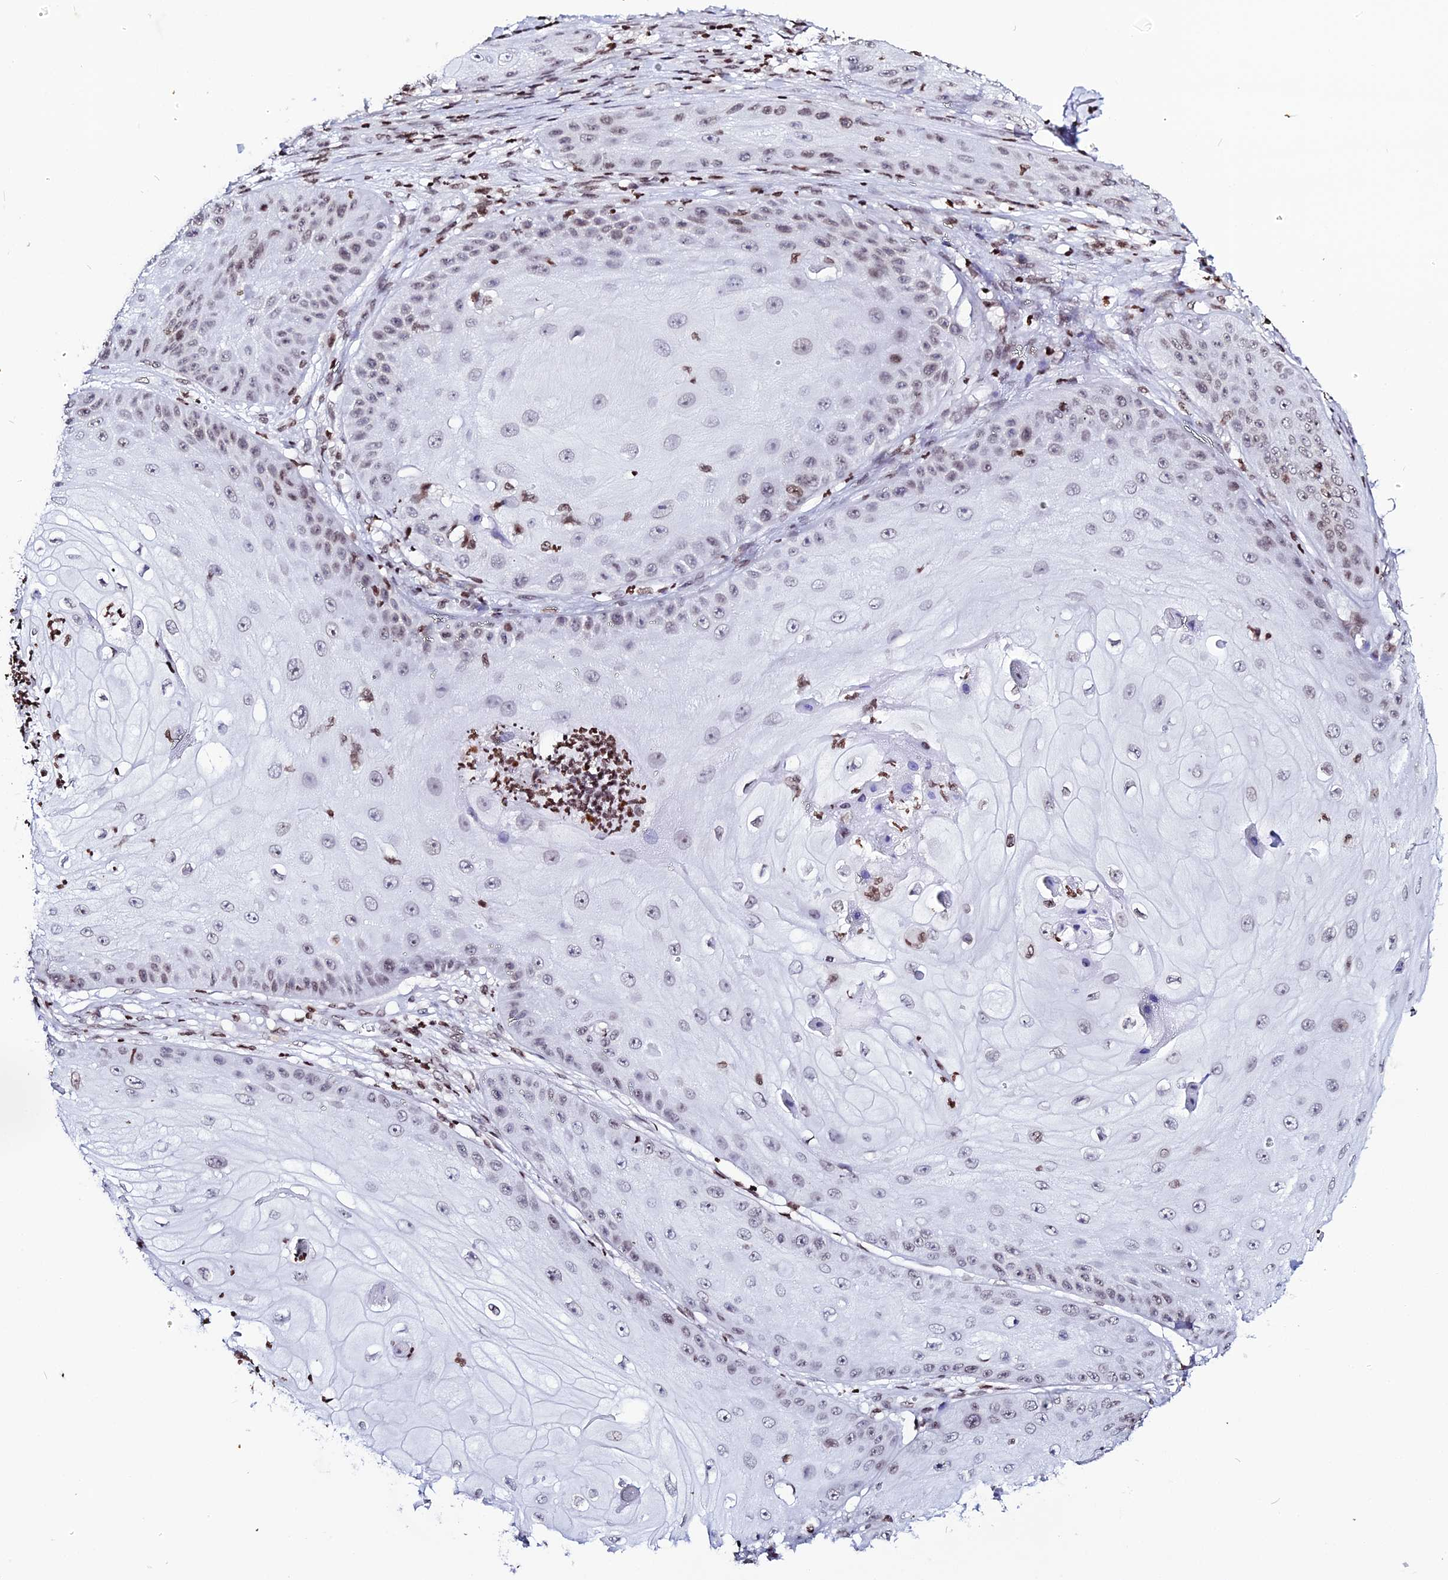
{"staining": {"intensity": "weak", "quantity": "25%-75%", "location": "nuclear"}, "tissue": "skin cancer", "cell_type": "Tumor cells", "image_type": "cancer", "snomed": [{"axis": "morphology", "description": "Squamous cell carcinoma, NOS"}, {"axis": "topography", "description": "Skin"}], "caption": "Immunohistochemistry (DAB) staining of squamous cell carcinoma (skin) displays weak nuclear protein positivity in approximately 25%-75% of tumor cells.", "gene": "MACROH2A2", "patient": {"sex": "male", "age": 70}}